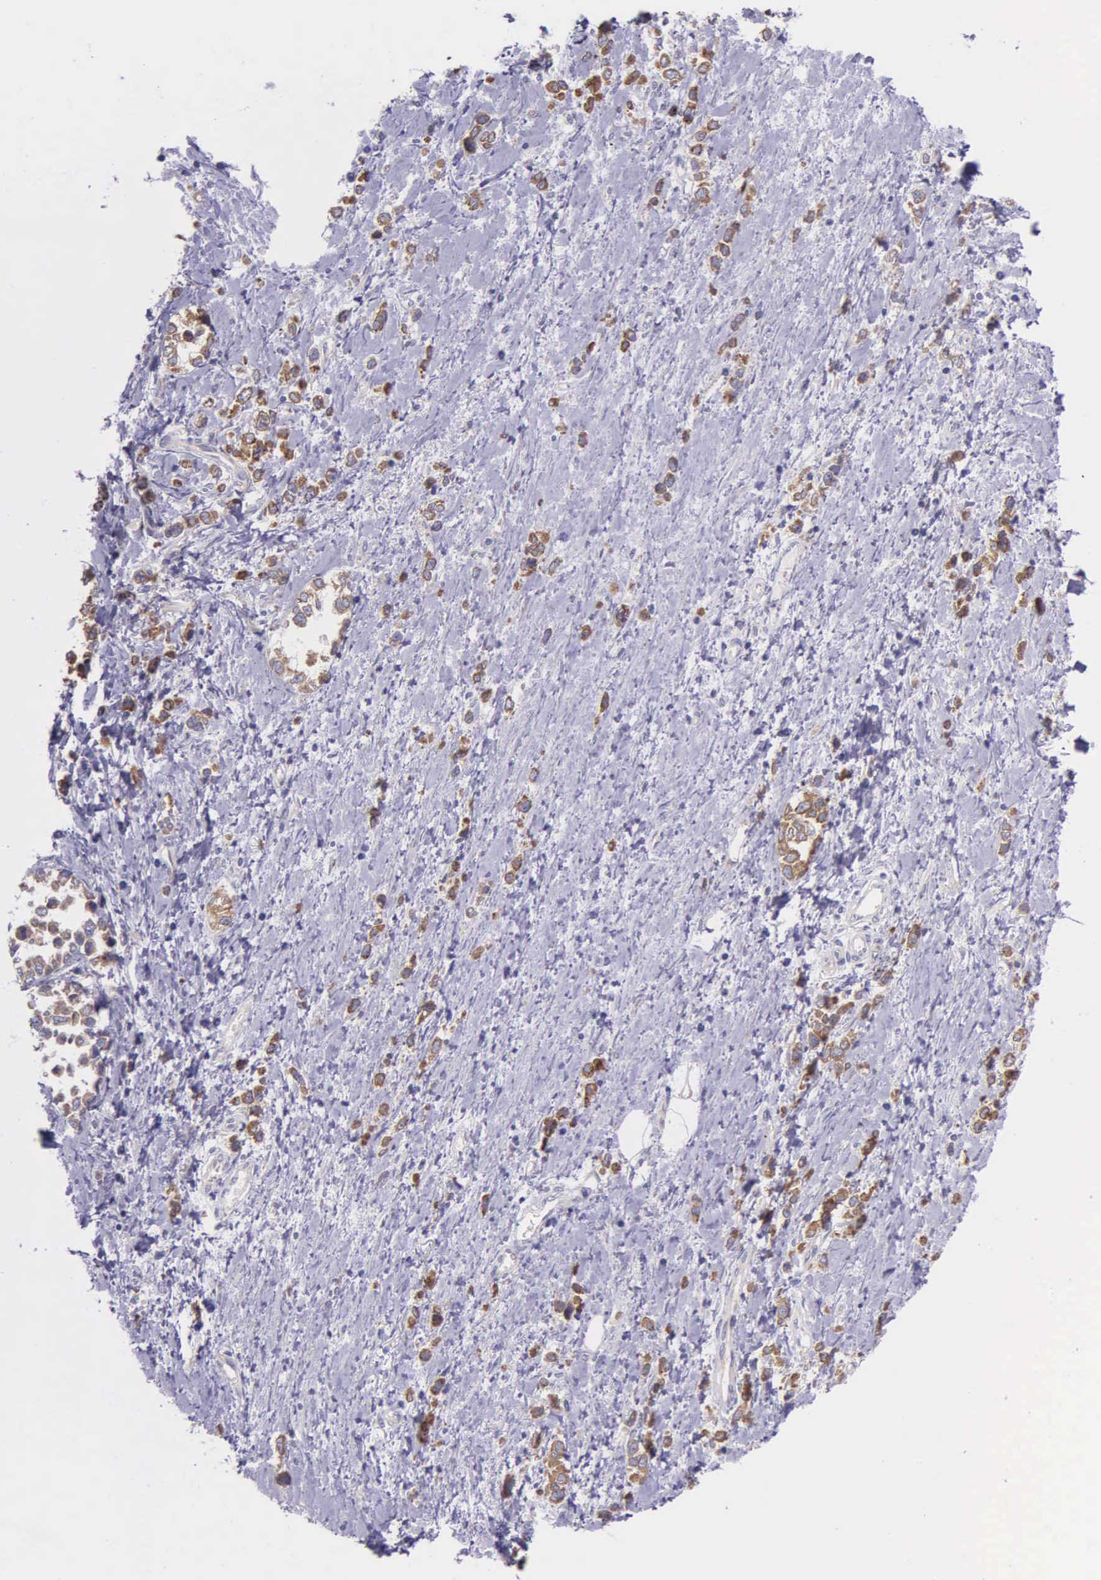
{"staining": {"intensity": "moderate", "quantity": ">75%", "location": "cytoplasmic/membranous"}, "tissue": "stomach cancer", "cell_type": "Tumor cells", "image_type": "cancer", "snomed": [{"axis": "morphology", "description": "Adenocarcinoma, NOS"}, {"axis": "topography", "description": "Stomach, upper"}], "caption": "Immunohistochemical staining of stomach adenocarcinoma displays medium levels of moderate cytoplasmic/membranous protein positivity in about >75% of tumor cells.", "gene": "NSDHL", "patient": {"sex": "male", "age": 76}}